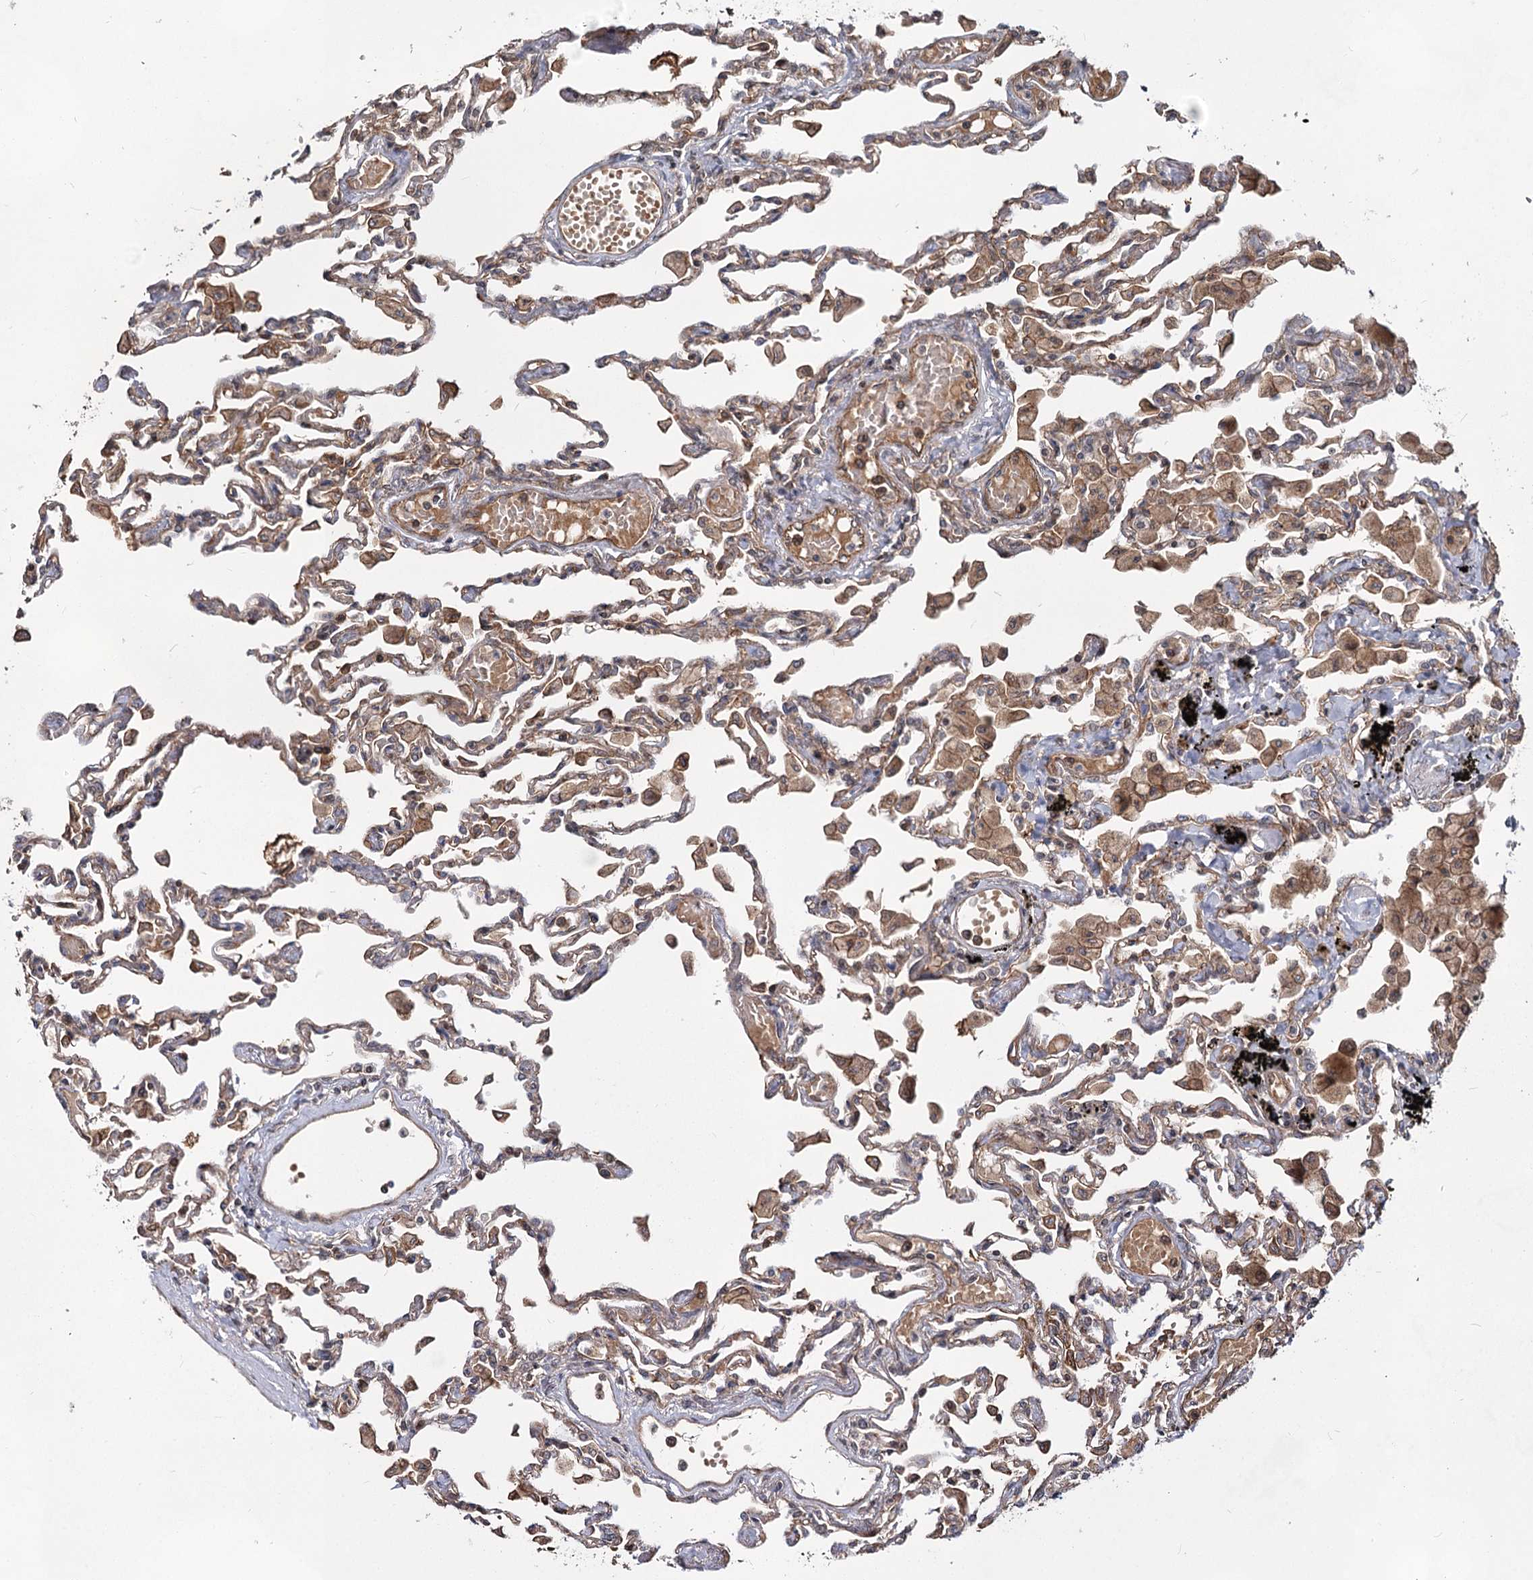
{"staining": {"intensity": "weak", "quantity": "25%-75%", "location": "cytoplasmic/membranous"}, "tissue": "lung", "cell_type": "Alveolar cells", "image_type": "normal", "snomed": [{"axis": "morphology", "description": "Normal tissue, NOS"}, {"axis": "topography", "description": "Bronchus"}, {"axis": "topography", "description": "Lung"}], "caption": "Immunohistochemical staining of normal human lung exhibits low levels of weak cytoplasmic/membranous expression in about 25%-75% of alveolar cells. (brown staining indicates protein expression, while blue staining denotes nuclei).", "gene": "IQSEC1", "patient": {"sex": "female", "age": 49}}